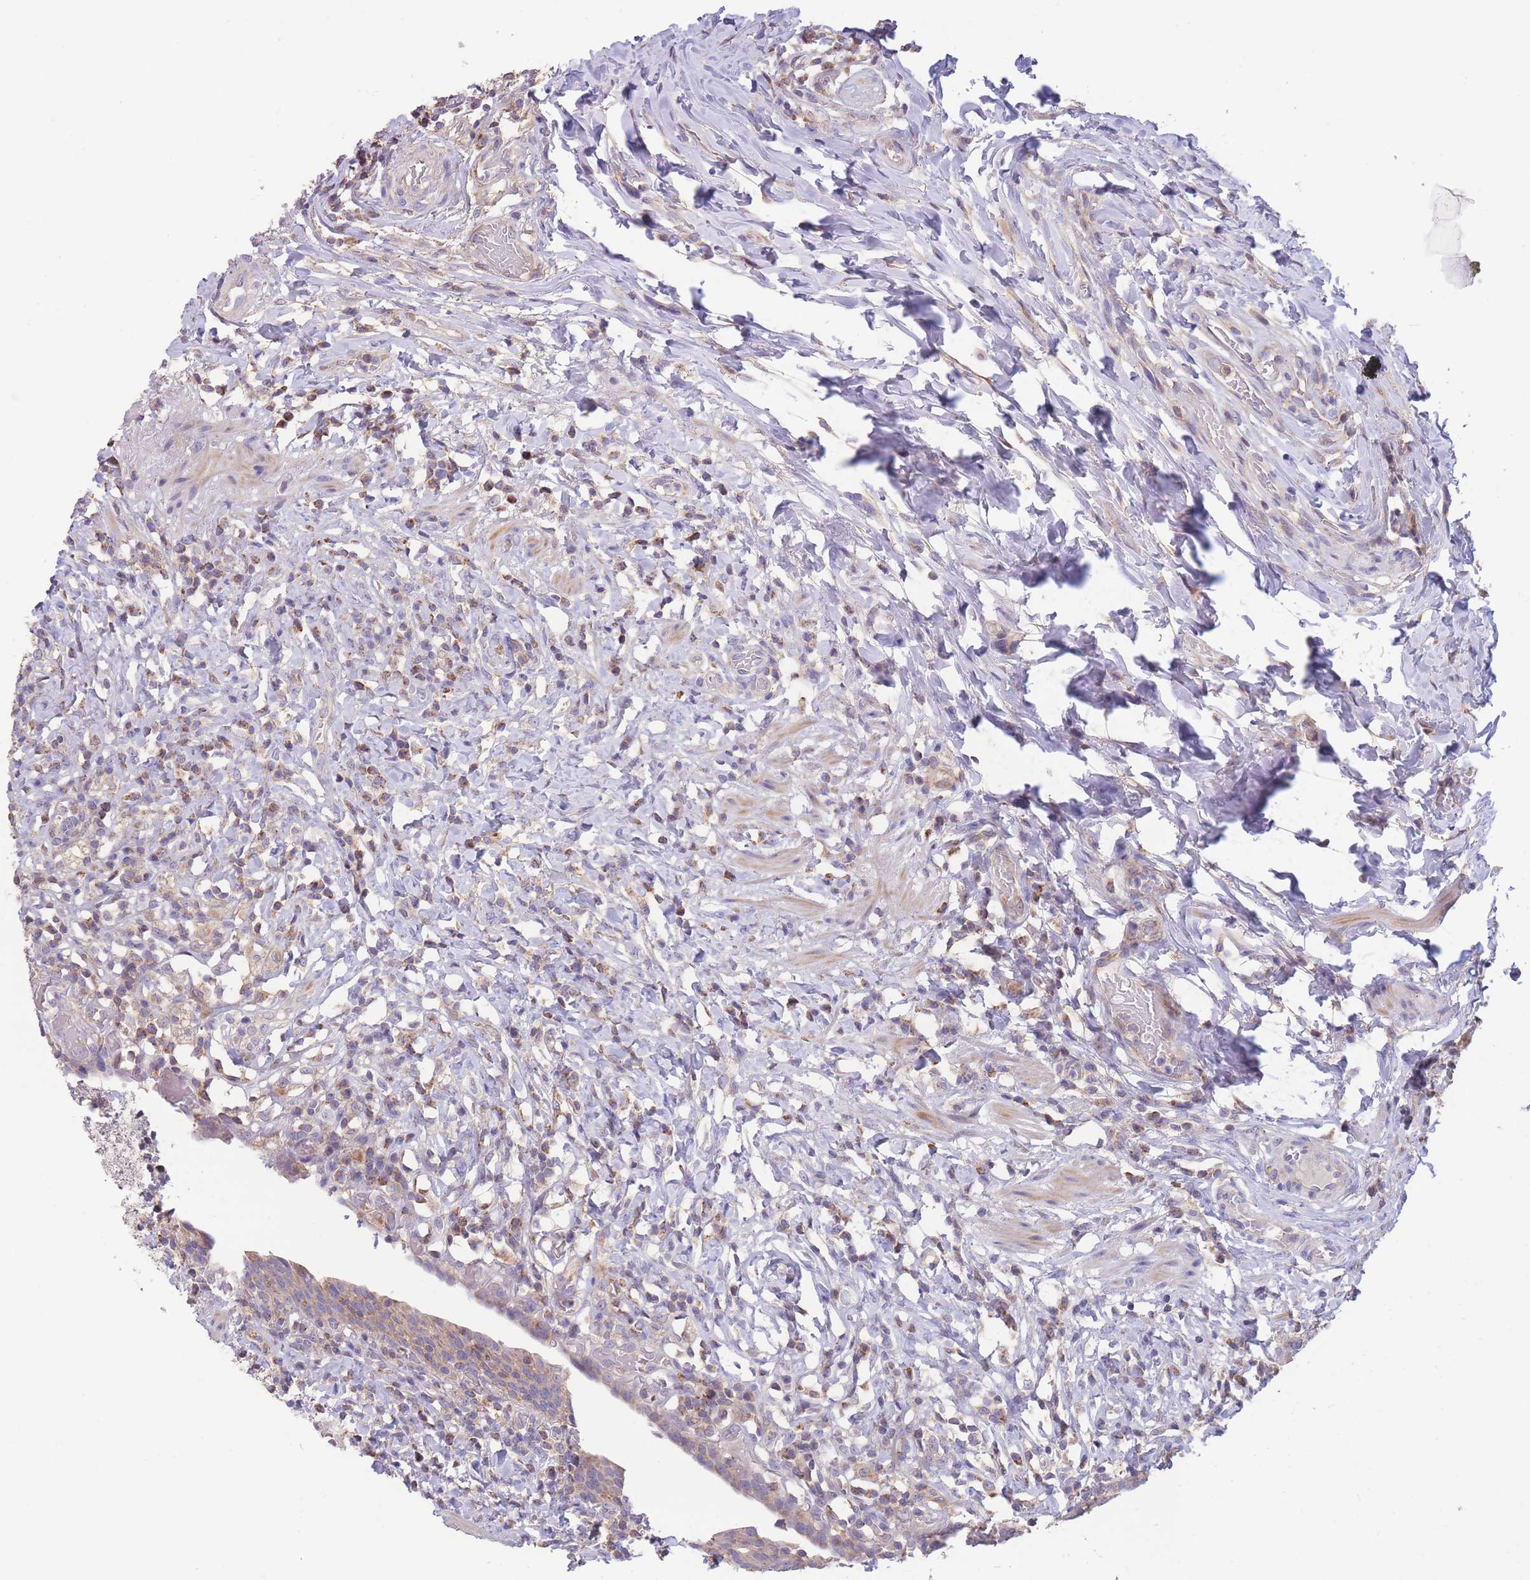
{"staining": {"intensity": "weak", "quantity": "25%-75%", "location": "cytoplasmic/membranous"}, "tissue": "urinary bladder", "cell_type": "Urothelial cells", "image_type": "normal", "snomed": [{"axis": "morphology", "description": "Normal tissue, NOS"}, {"axis": "morphology", "description": "Inflammation, NOS"}, {"axis": "topography", "description": "Urinary bladder"}], "caption": "Urinary bladder stained with a brown dye shows weak cytoplasmic/membranous positive positivity in approximately 25%-75% of urothelial cells.", "gene": "SLC25A42", "patient": {"sex": "male", "age": 64}}